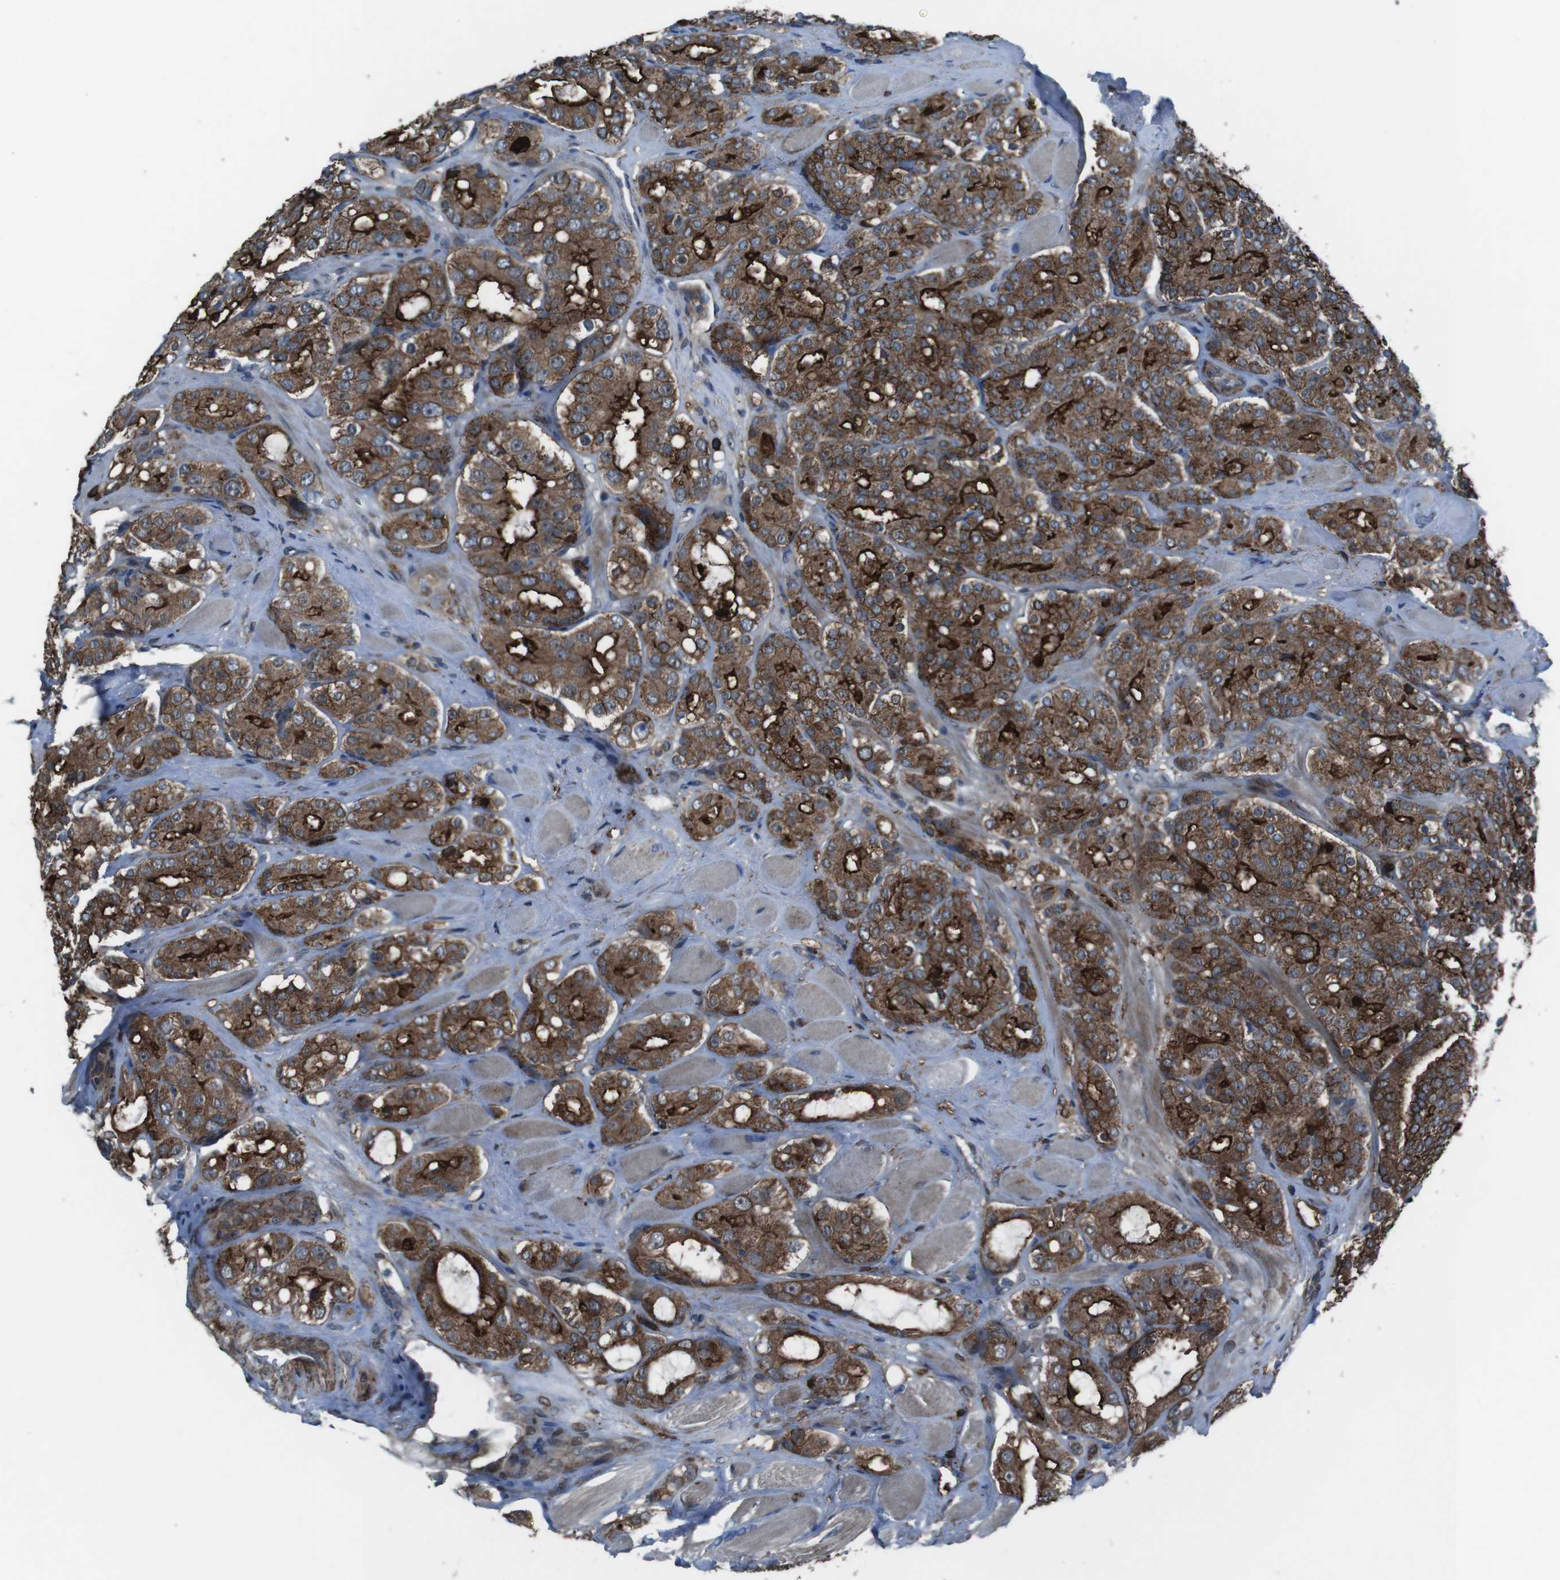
{"staining": {"intensity": "strong", "quantity": ">75%", "location": "cytoplasmic/membranous"}, "tissue": "prostate cancer", "cell_type": "Tumor cells", "image_type": "cancer", "snomed": [{"axis": "morphology", "description": "Adenocarcinoma, High grade"}, {"axis": "topography", "description": "Prostate"}], "caption": "Immunohistochemical staining of prostate cancer (adenocarcinoma (high-grade)) exhibits high levels of strong cytoplasmic/membranous expression in about >75% of tumor cells.", "gene": "GDF10", "patient": {"sex": "male", "age": 65}}